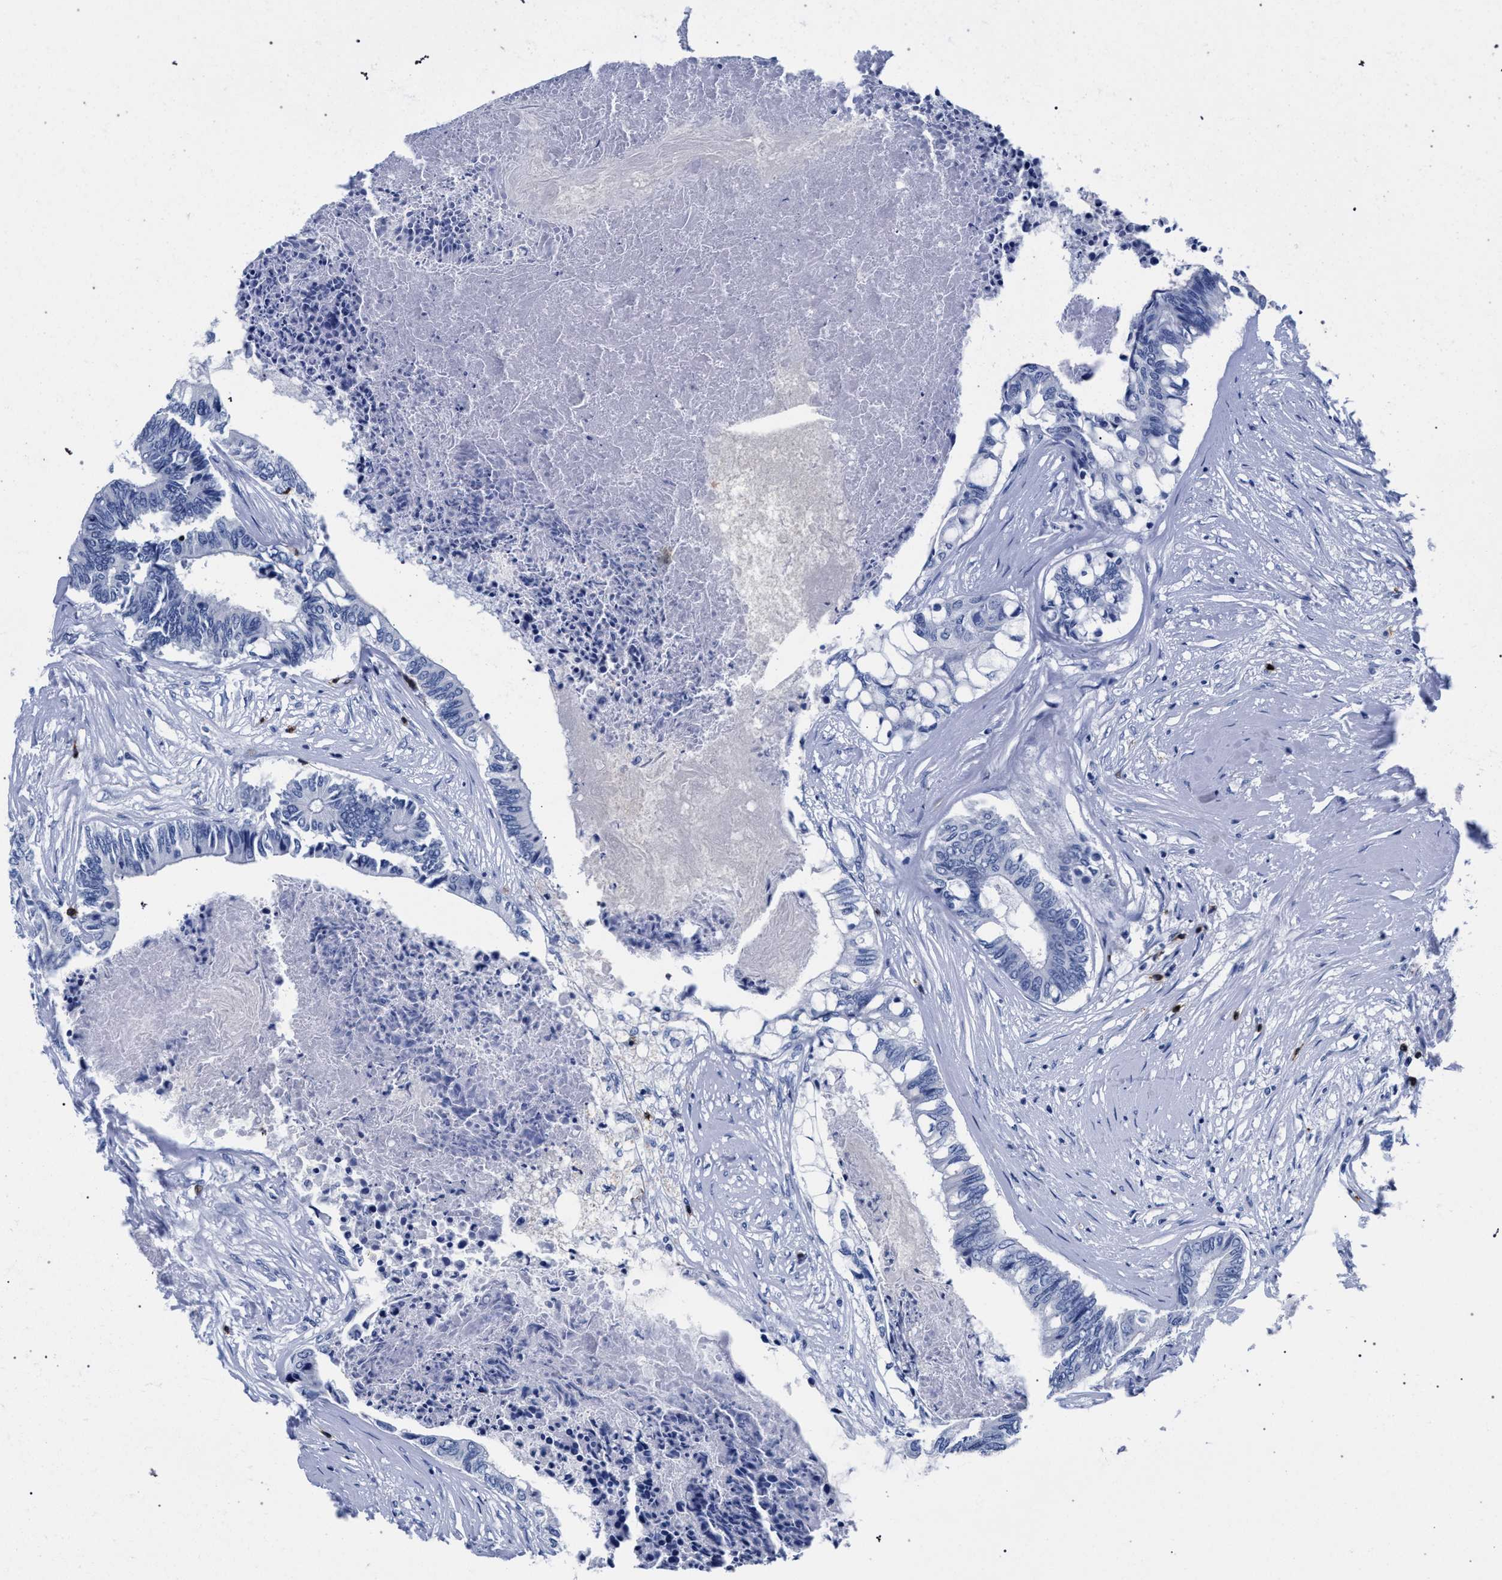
{"staining": {"intensity": "negative", "quantity": "none", "location": "none"}, "tissue": "colorectal cancer", "cell_type": "Tumor cells", "image_type": "cancer", "snomed": [{"axis": "morphology", "description": "Adenocarcinoma, NOS"}, {"axis": "topography", "description": "Rectum"}], "caption": "Immunohistochemical staining of colorectal cancer shows no significant staining in tumor cells. (DAB IHC with hematoxylin counter stain).", "gene": "KLRK1", "patient": {"sex": "male", "age": 63}}